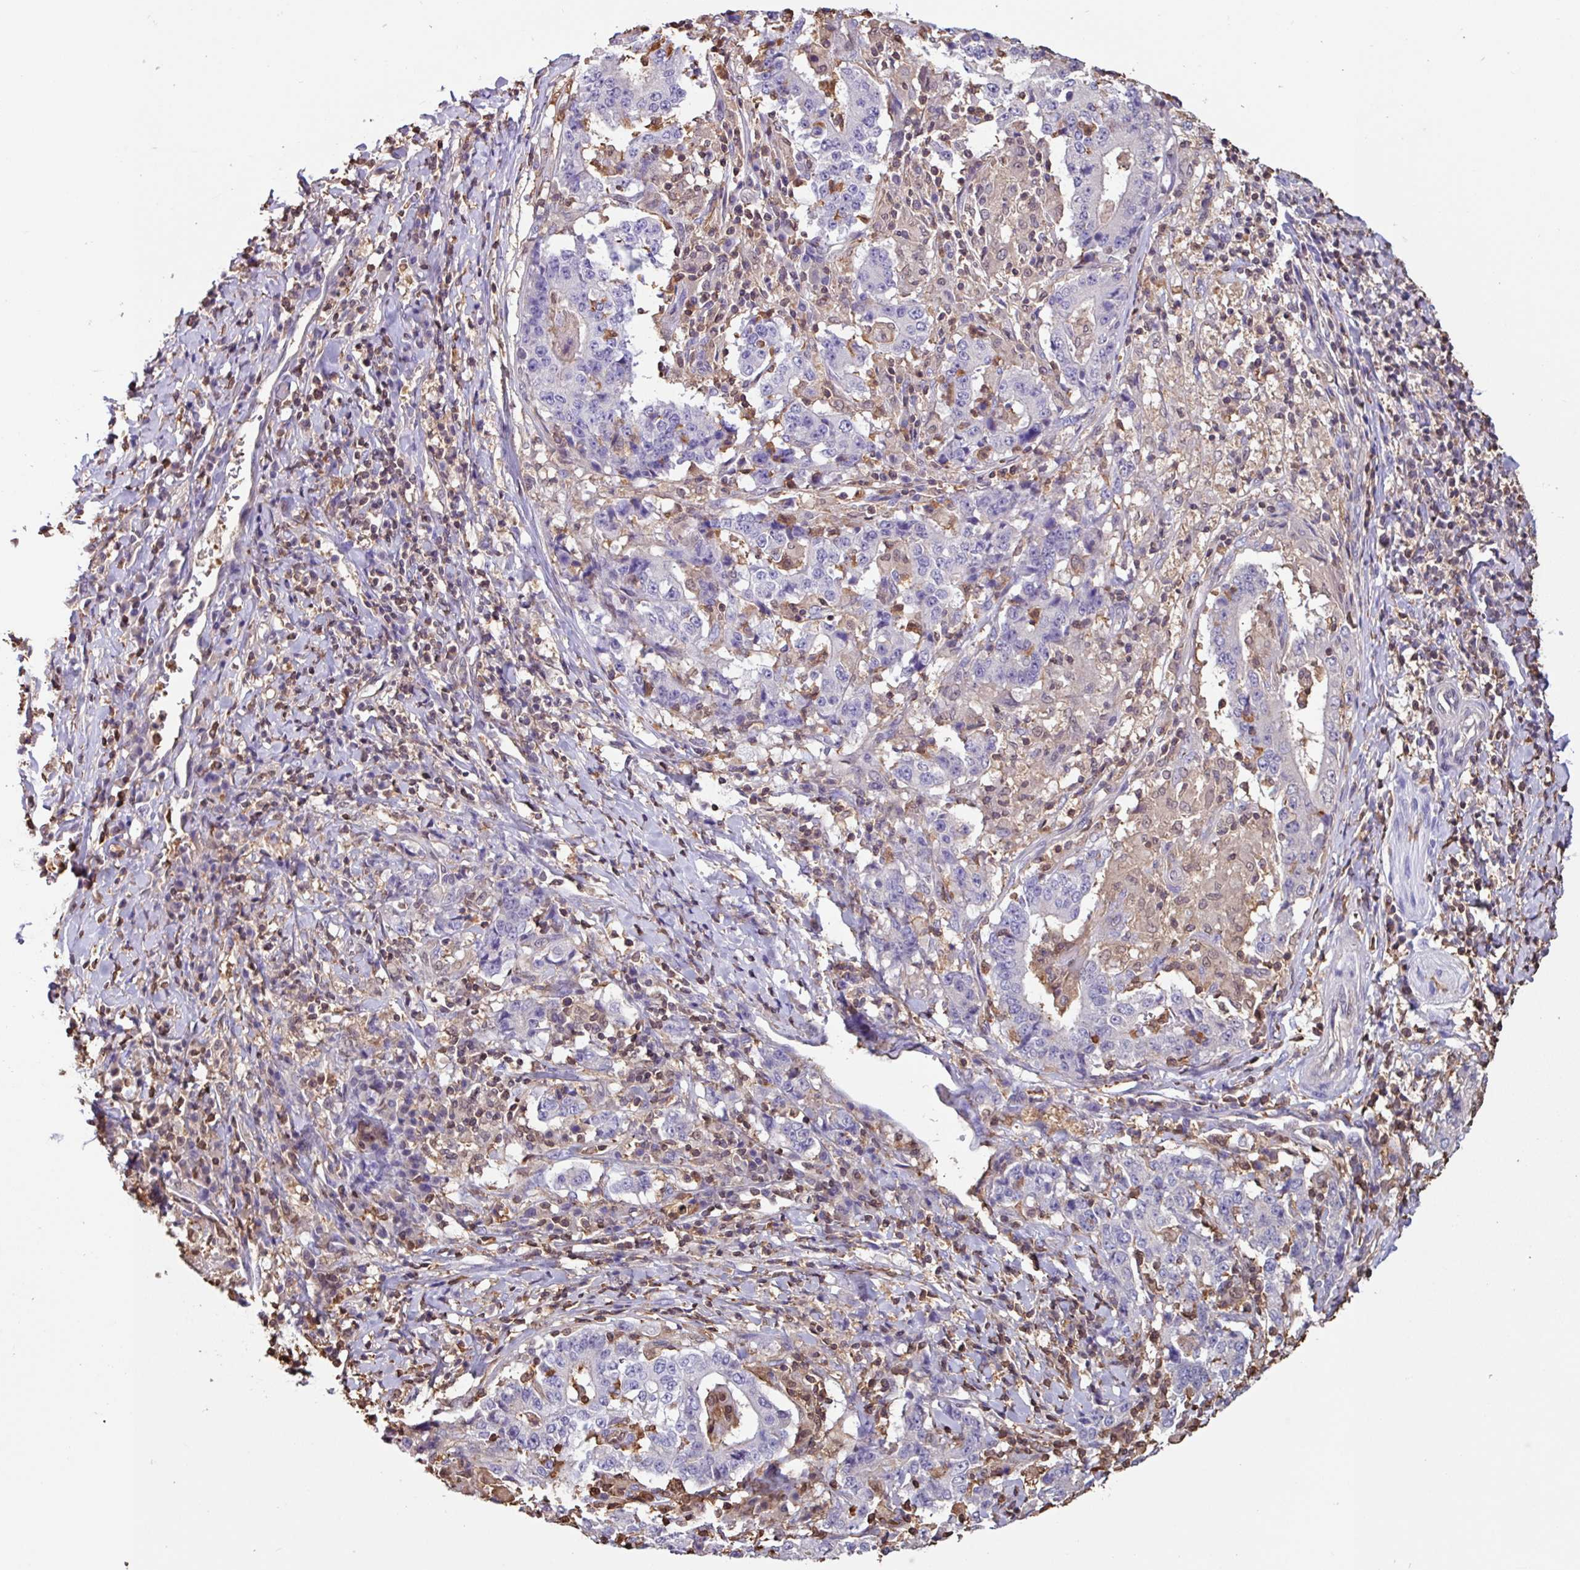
{"staining": {"intensity": "negative", "quantity": "none", "location": "none"}, "tissue": "stomach cancer", "cell_type": "Tumor cells", "image_type": "cancer", "snomed": [{"axis": "morphology", "description": "Normal tissue, NOS"}, {"axis": "morphology", "description": "Adenocarcinoma, NOS"}, {"axis": "topography", "description": "Stomach, upper"}, {"axis": "topography", "description": "Stomach"}], "caption": "IHC micrograph of neoplastic tissue: stomach adenocarcinoma stained with DAB demonstrates no significant protein positivity in tumor cells.", "gene": "ARHGDIB", "patient": {"sex": "male", "age": 59}}